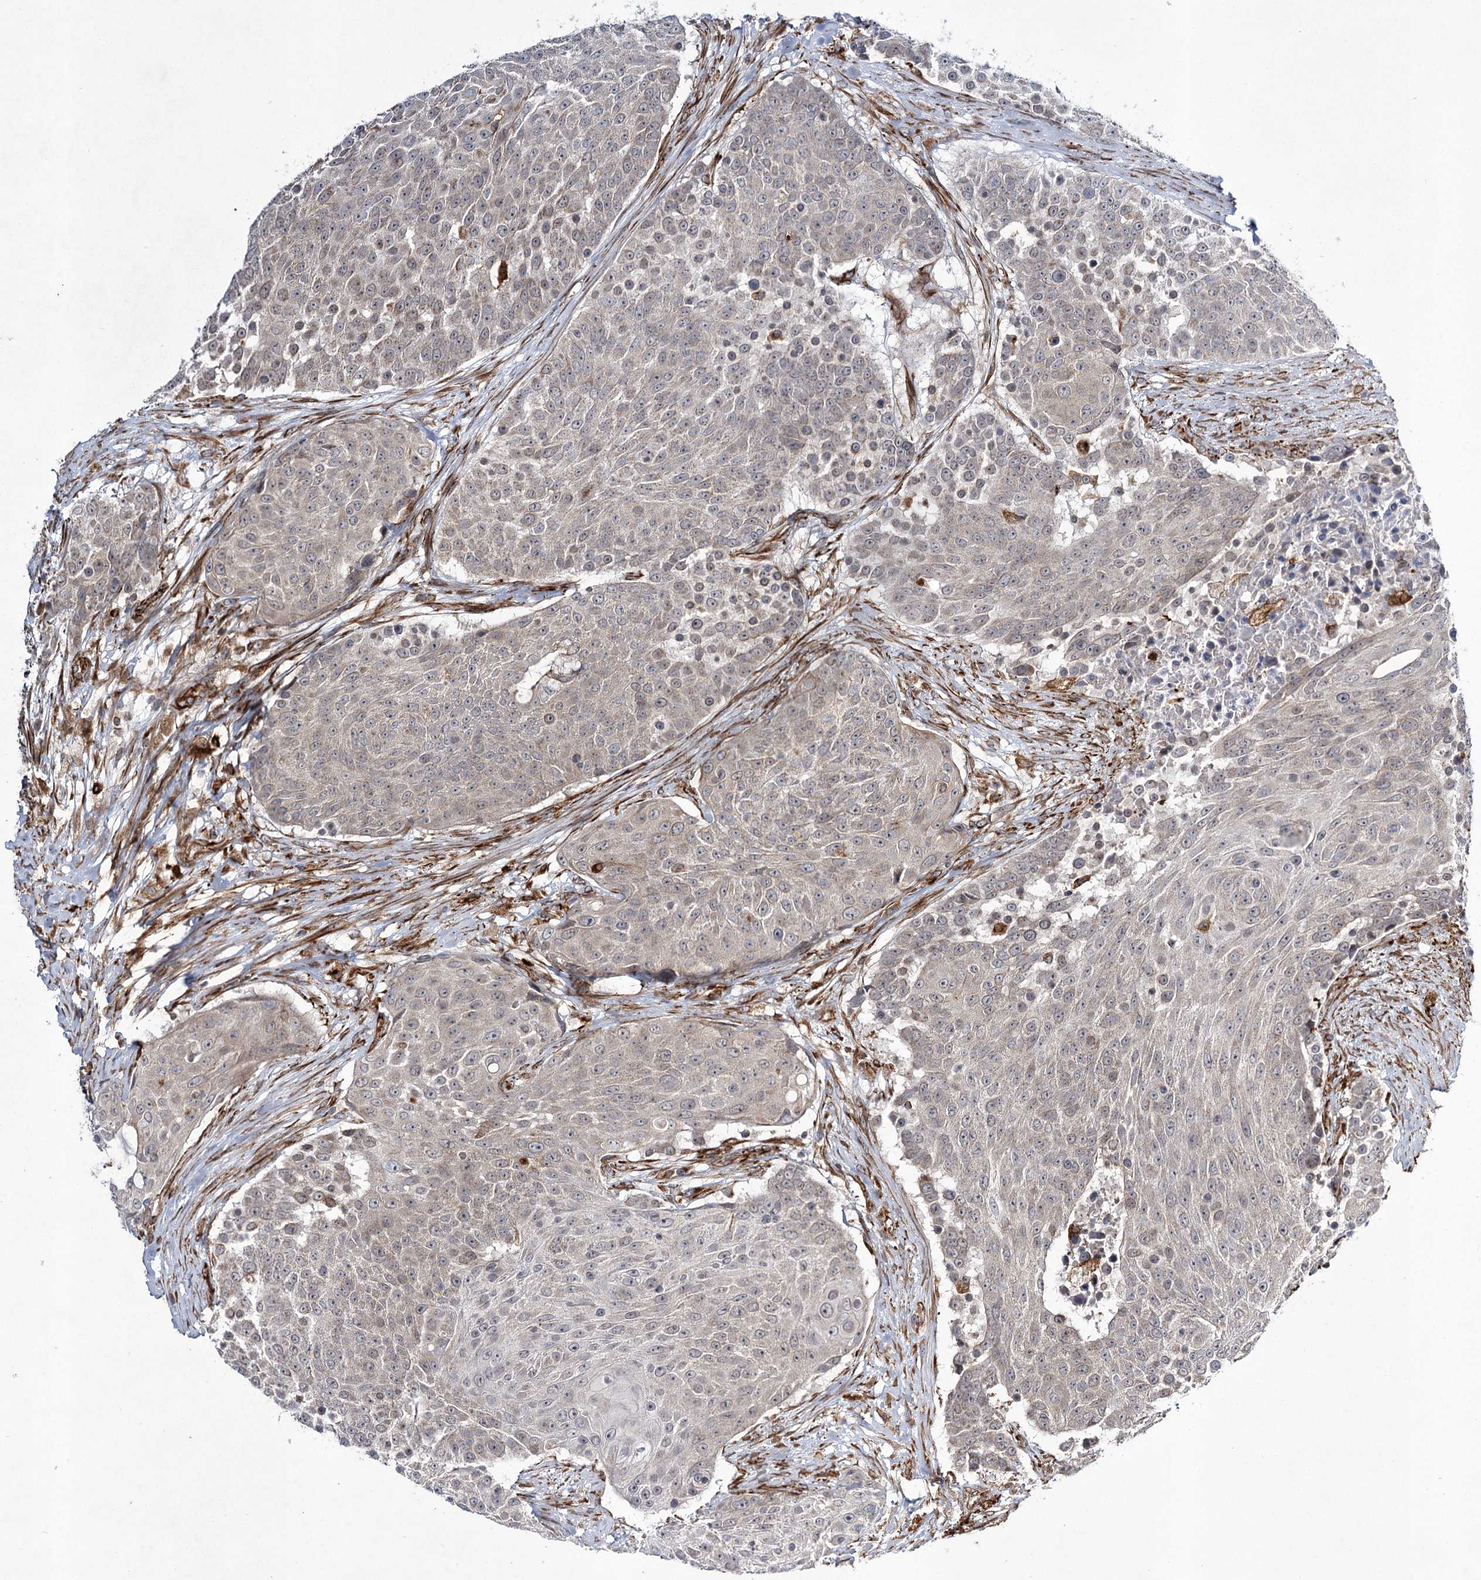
{"staining": {"intensity": "negative", "quantity": "none", "location": "none"}, "tissue": "urothelial cancer", "cell_type": "Tumor cells", "image_type": "cancer", "snomed": [{"axis": "morphology", "description": "Urothelial carcinoma, High grade"}, {"axis": "topography", "description": "Urinary bladder"}], "caption": "There is no significant positivity in tumor cells of urothelial cancer.", "gene": "DPEP2", "patient": {"sex": "female", "age": 63}}